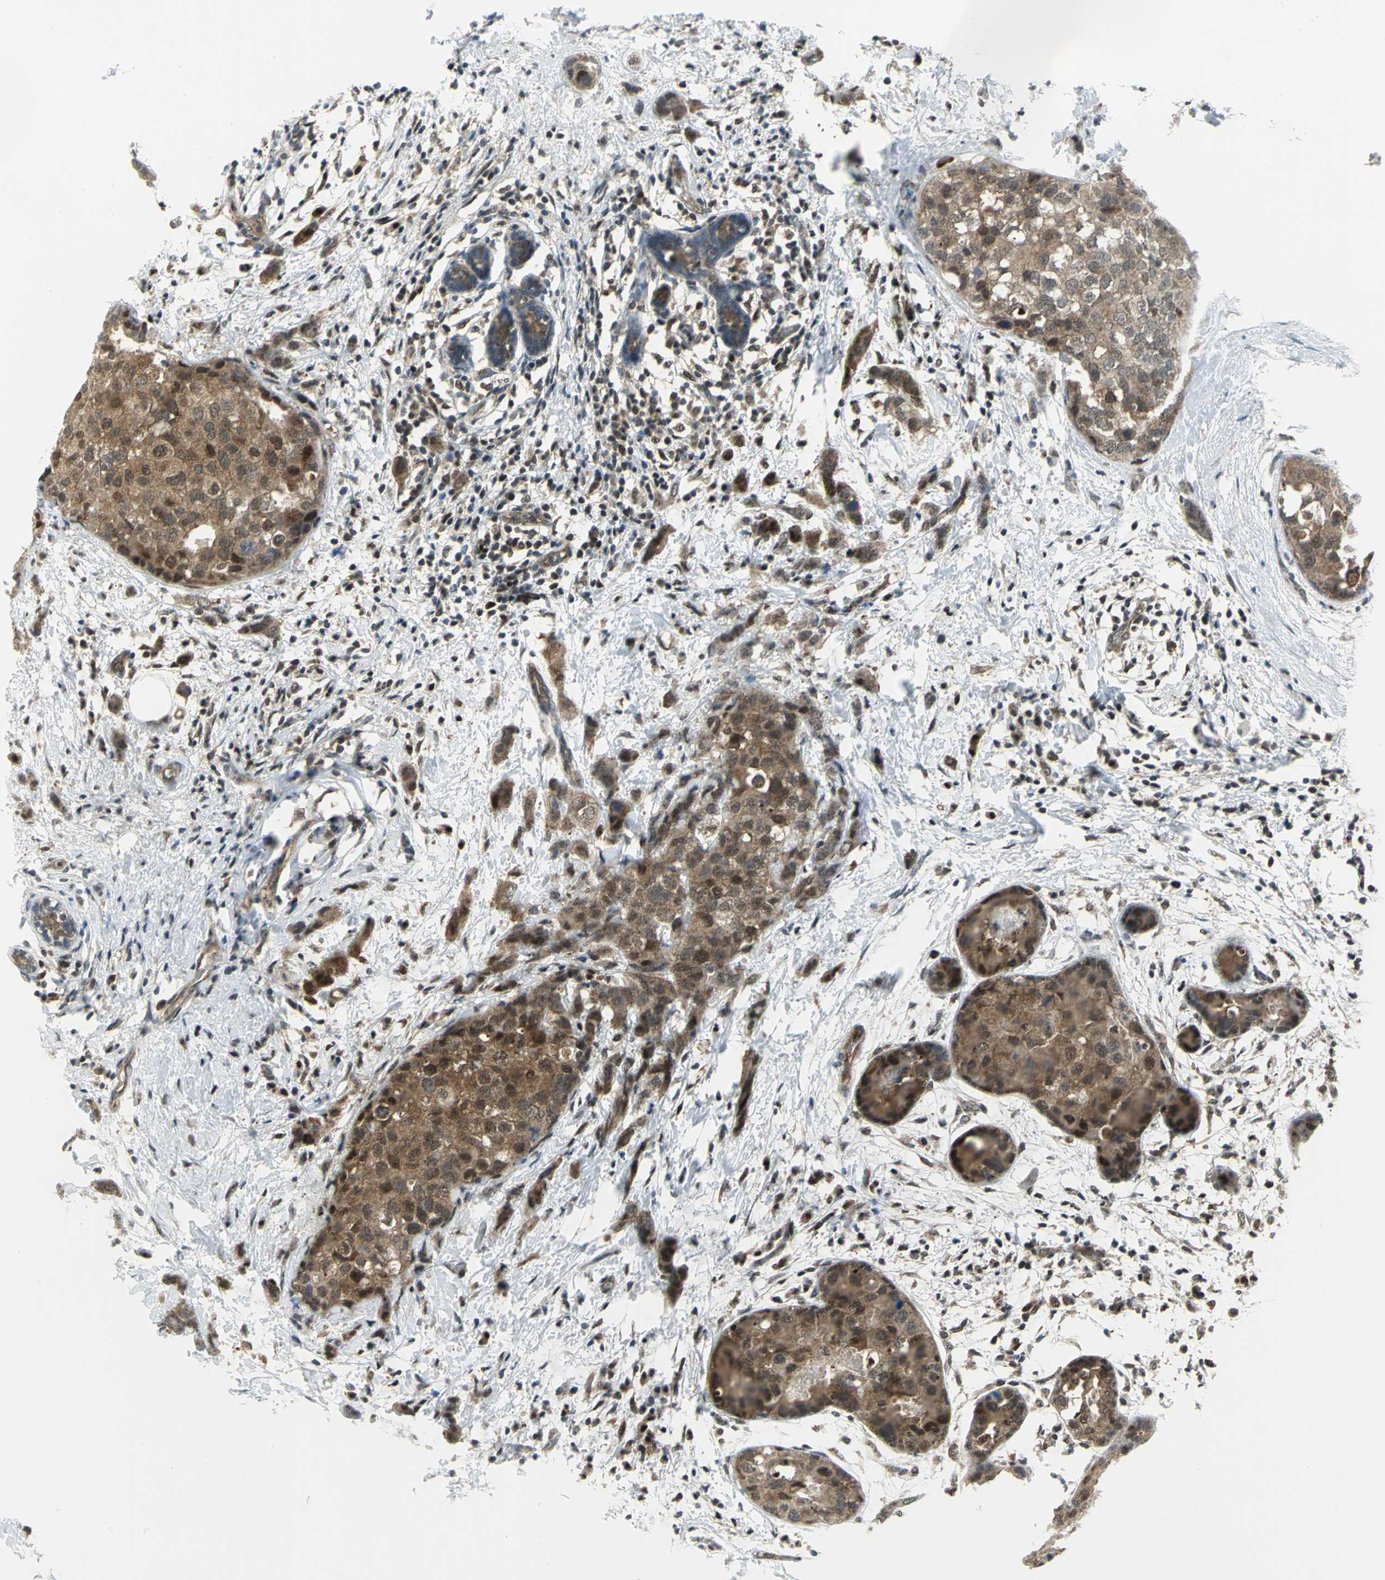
{"staining": {"intensity": "moderate", "quantity": ">75%", "location": "cytoplasmic/membranous,nuclear"}, "tissue": "breast cancer", "cell_type": "Tumor cells", "image_type": "cancer", "snomed": [{"axis": "morphology", "description": "Normal tissue, NOS"}, {"axis": "morphology", "description": "Duct carcinoma"}, {"axis": "topography", "description": "Breast"}], "caption": "This histopathology image reveals breast cancer stained with immunohistochemistry (IHC) to label a protein in brown. The cytoplasmic/membranous and nuclear of tumor cells show moderate positivity for the protein. Nuclei are counter-stained blue.", "gene": "PSMA4", "patient": {"sex": "female", "age": 50}}